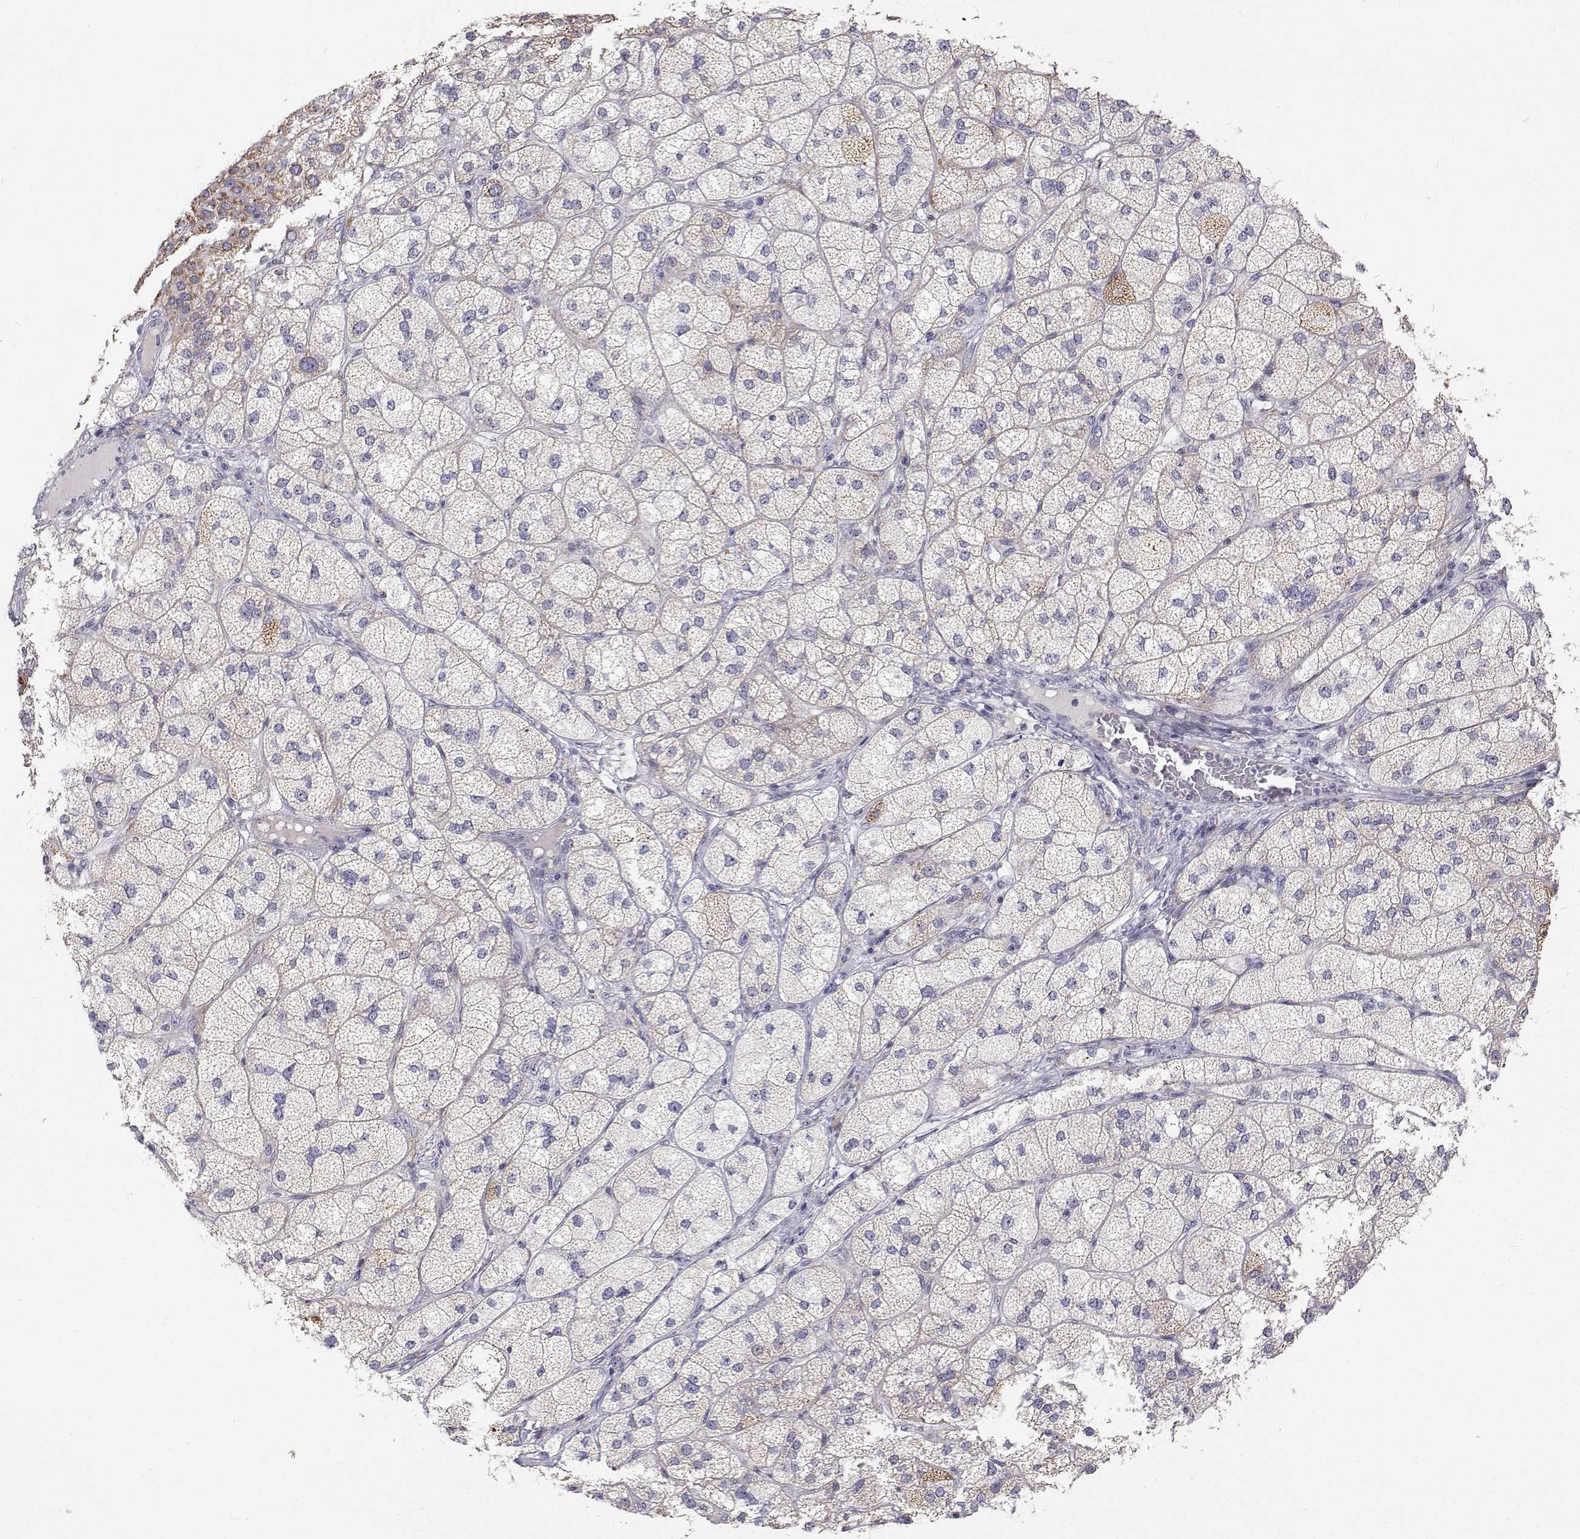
{"staining": {"intensity": "moderate", "quantity": "25%-75%", "location": "cytoplasmic/membranous"}, "tissue": "adrenal gland", "cell_type": "Glandular cells", "image_type": "normal", "snomed": [{"axis": "morphology", "description": "Normal tissue, NOS"}, {"axis": "topography", "description": "Adrenal gland"}], "caption": "Immunohistochemistry (IHC) photomicrograph of normal human adrenal gland stained for a protein (brown), which displays medium levels of moderate cytoplasmic/membranous expression in approximately 25%-75% of glandular cells.", "gene": "TRIM60", "patient": {"sex": "female", "age": 60}}